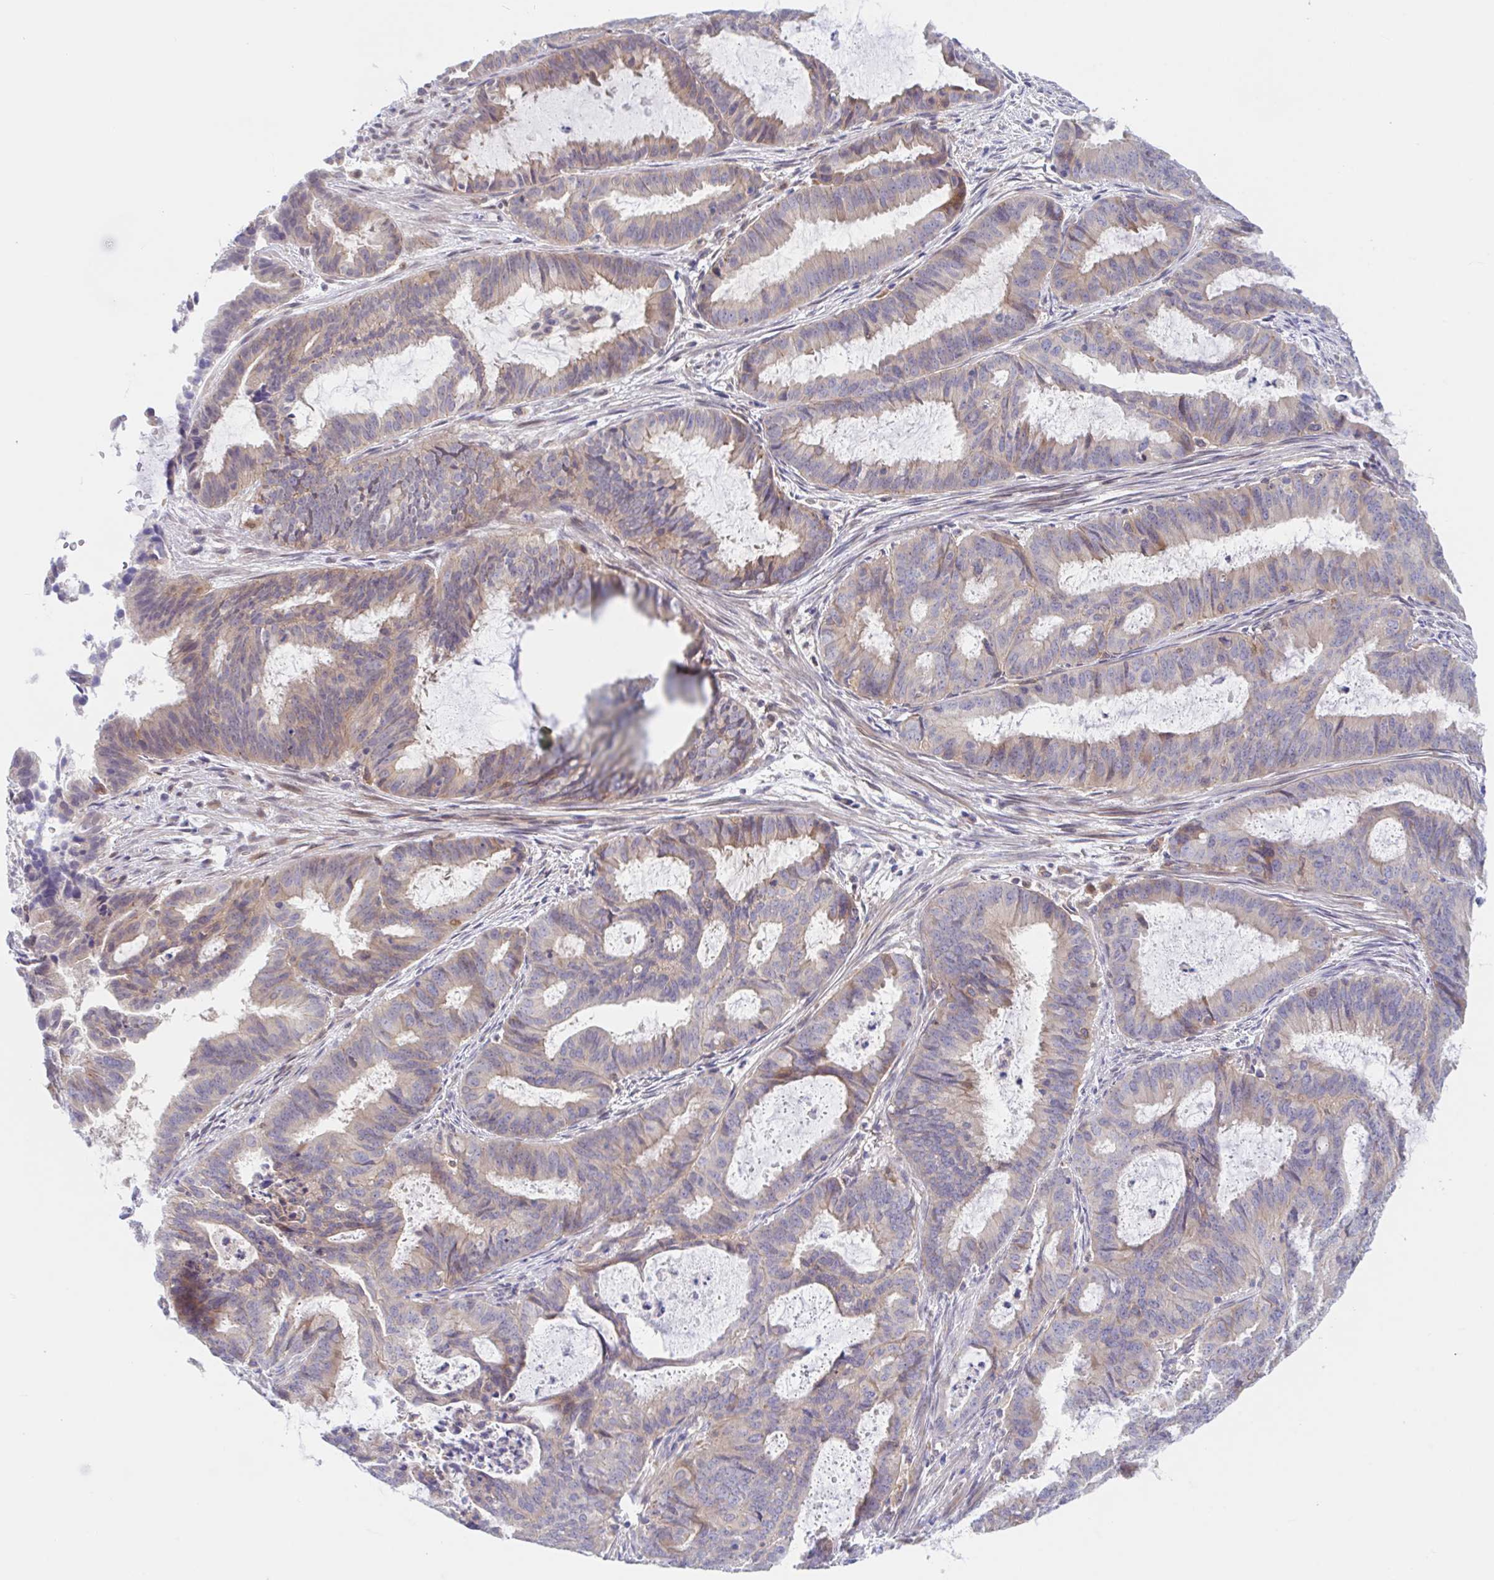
{"staining": {"intensity": "weak", "quantity": ">75%", "location": "cytoplasmic/membranous"}, "tissue": "endometrial cancer", "cell_type": "Tumor cells", "image_type": "cancer", "snomed": [{"axis": "morphology", "description": "Adenocarcinoma, NOS"}, {"axis": "topography", "description": "Endometrium"}], "caption": "Immunohistochemistry (IHC) (DAB (3,3'-diaminobenzidine)) staining of human endometrial cancer (adenocarcinoma) reveals weak cytoplasmic/membranous protein positivity in approximately >75% of tumor cells.", "gene": "TMEM86A", "patient": {"sex": "female", "age": 51}}